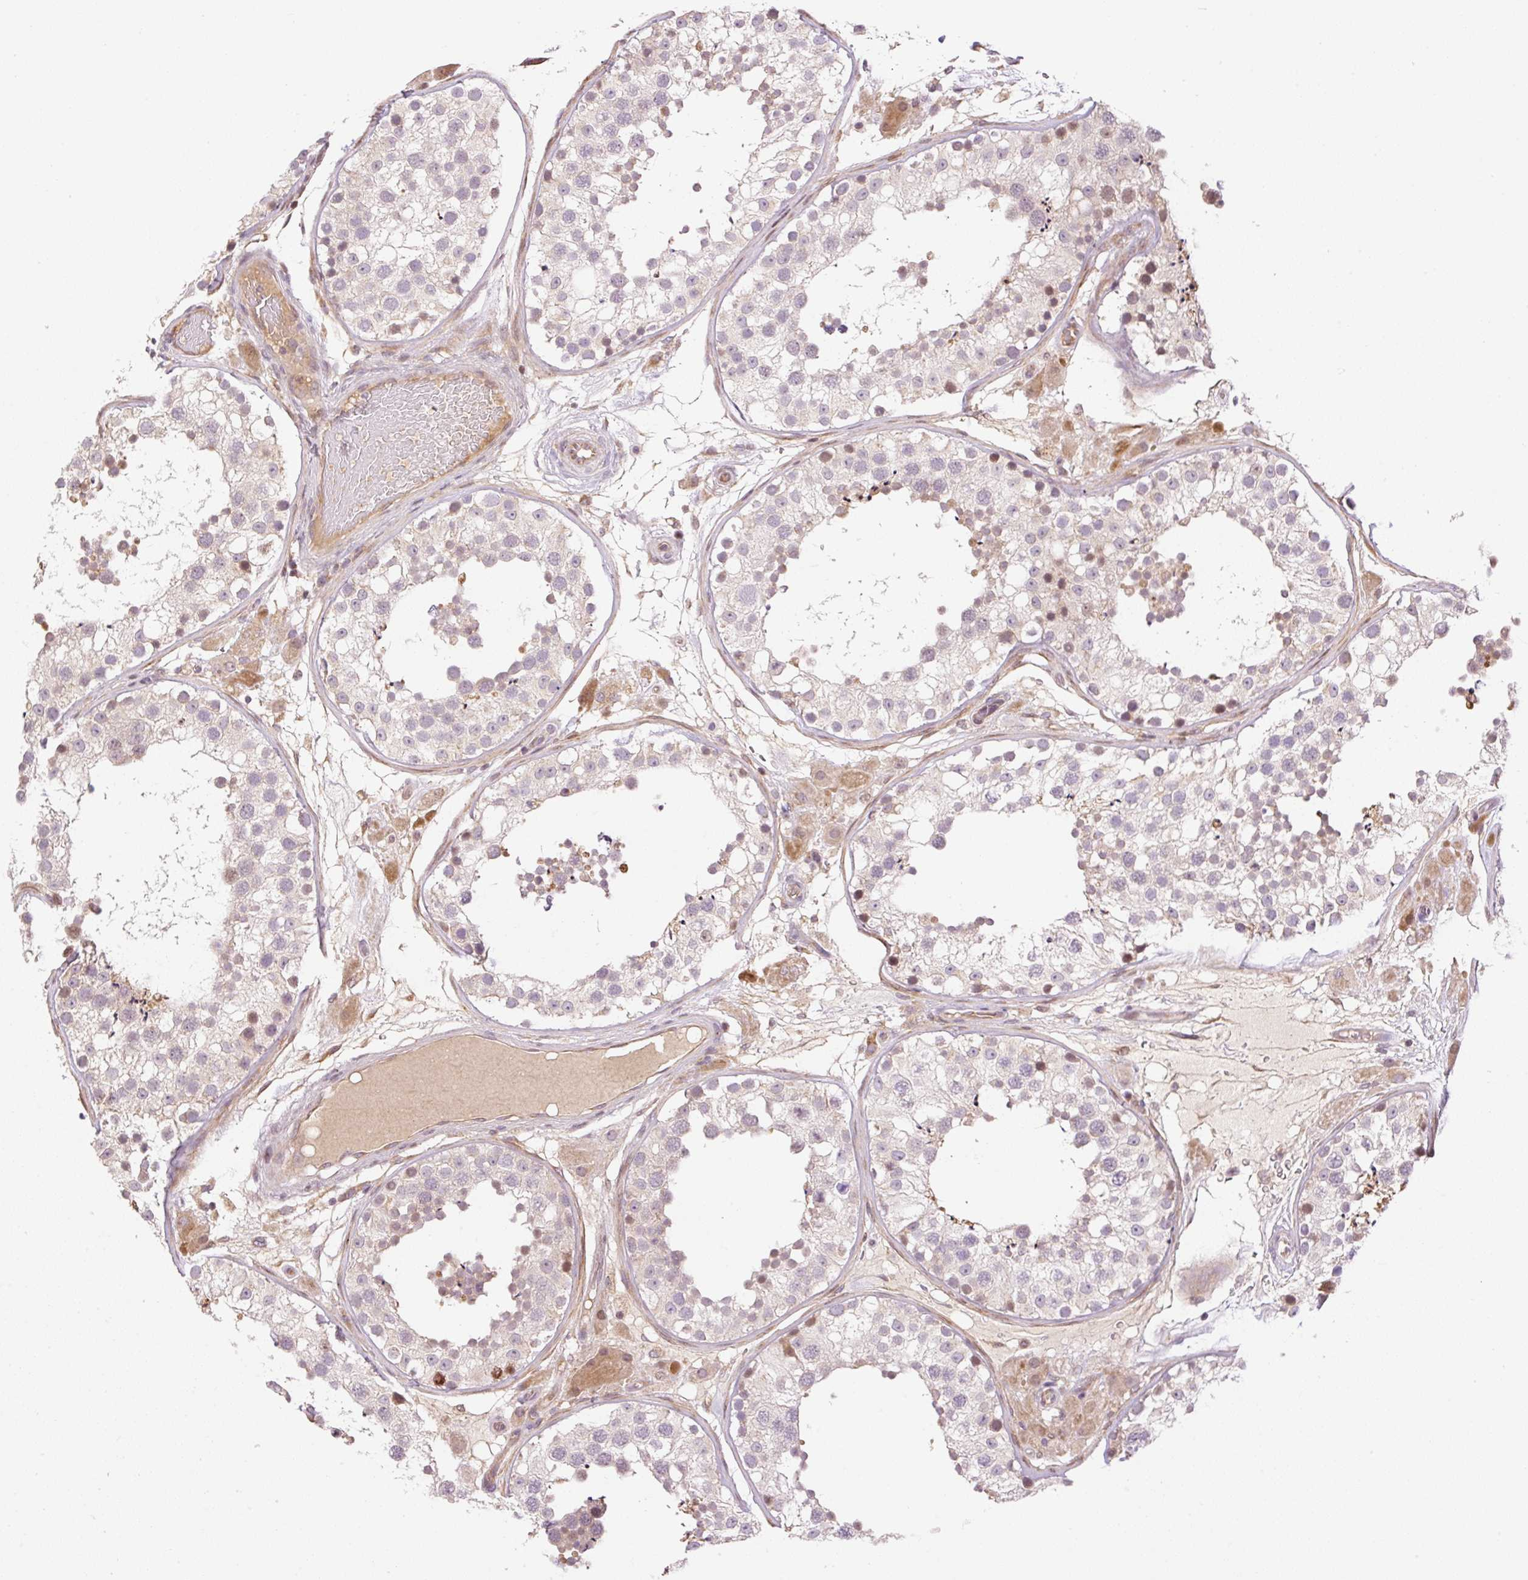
{"staining": {"intensity": "moderate", "quantity": "<25%", "location": "cytoplasmic/membranous,nuclear"}, "tissue": "testis", "cell_type": "Cells in seminiferous ducts", "image_type": "normal", "snomed": [{"axis": "morphology", "description": "Normal tissue, NOS"}, {"axis": "topography", "description": "Testis"}], "caption": "Testis stained with immunohistochemistry shows moderate cytoplasmic/membranous,nuclear positivity in approximately <25% of cells in seminiferous ducts.", "gene": "ZNF394", "patient": {"sex": "male", "age": 26}}